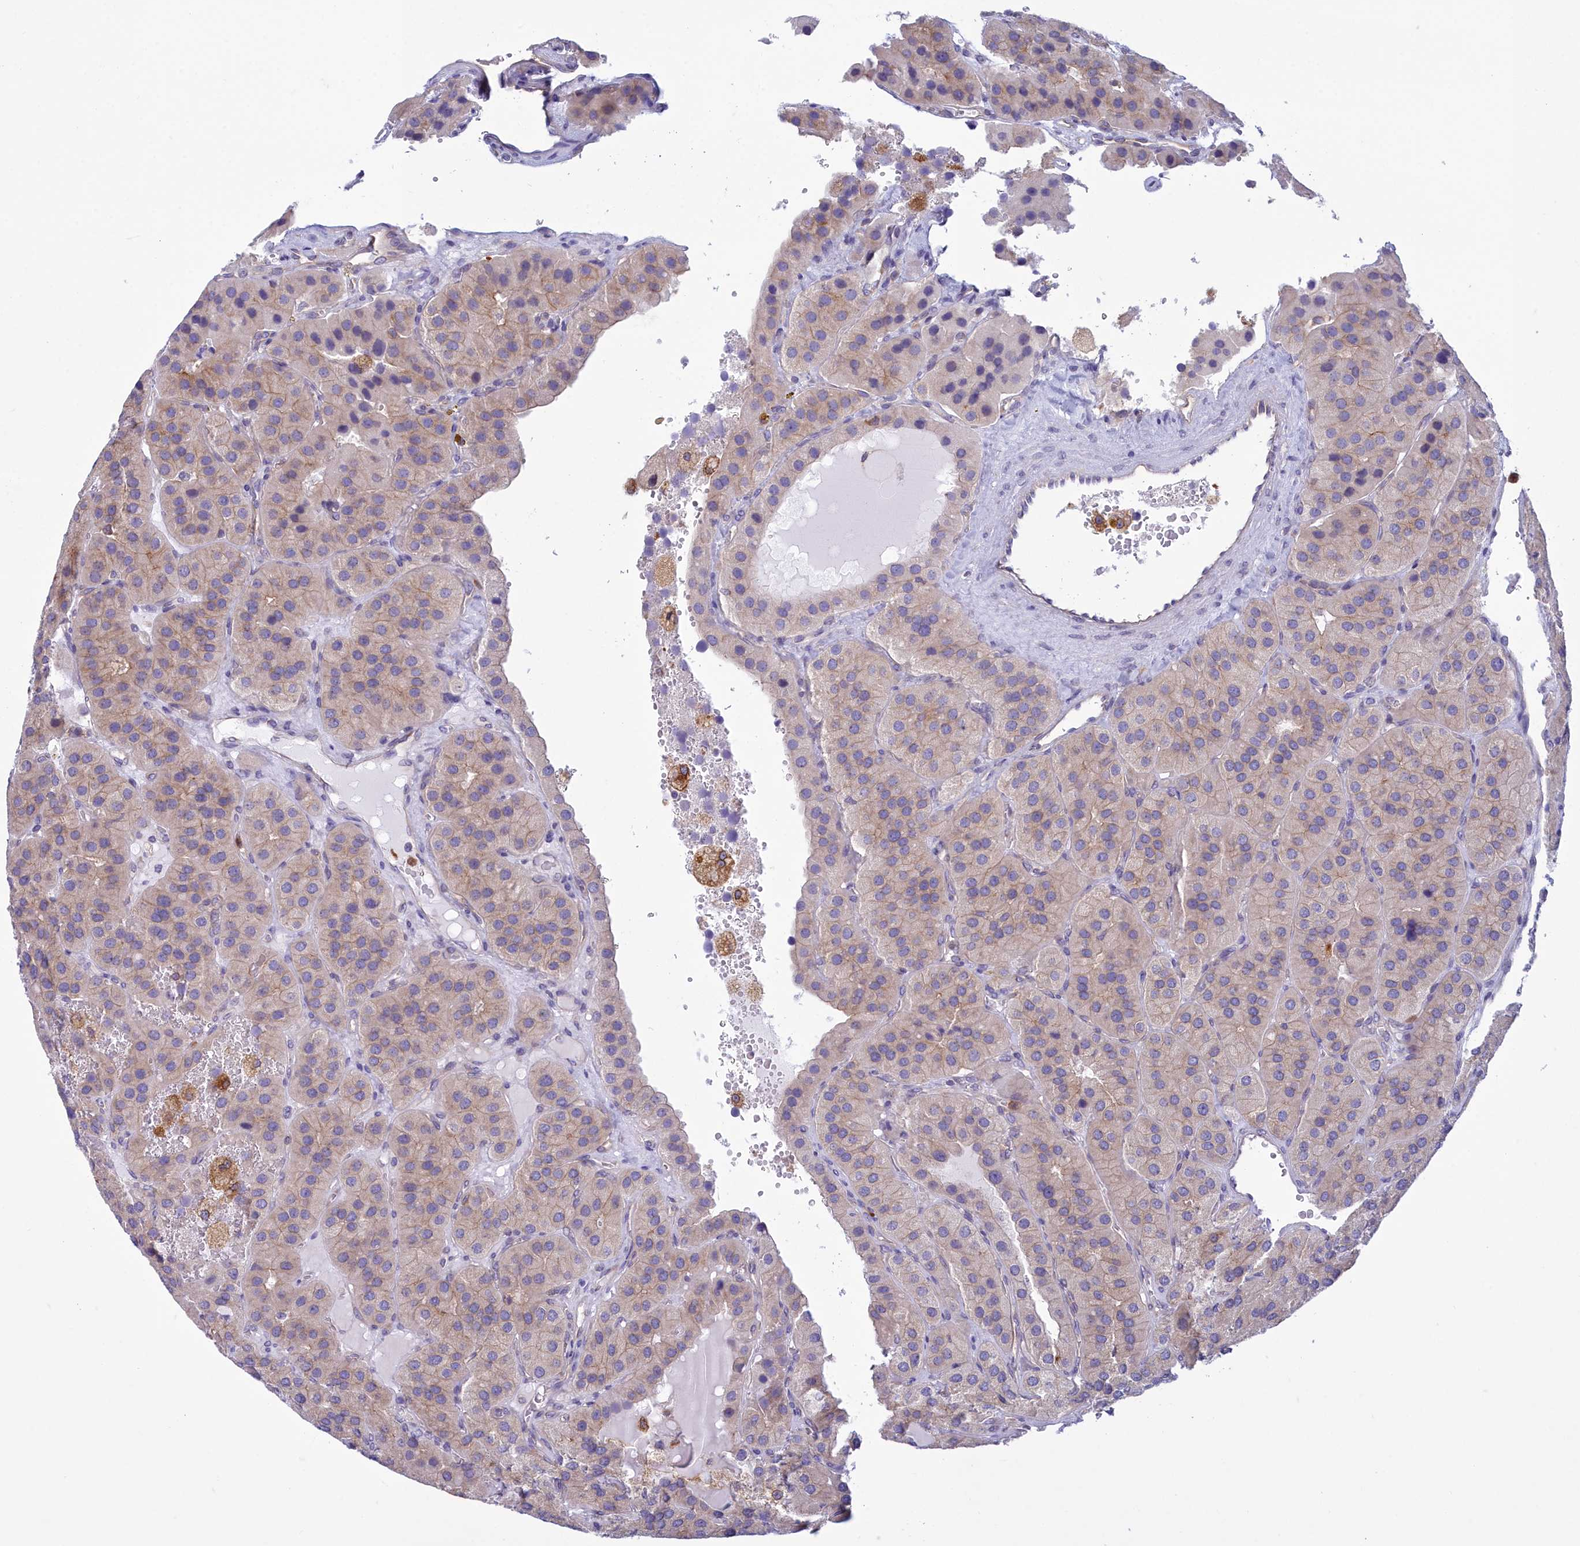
{"staining": {"intensity": "weak", "quantity": ">75%", "location": "cytoplasmic/membranous"}, "tissue": "parathyroid gland", "cell_type": "Glandular cells", "image_type": "normal", "snomed": [{"axis": "morphology", "description": "Normal tissue, NOS"}, {"axis": "morphology", "description": "Adenoma, NOS"}, {"axis": "topography", "description": "Parathyroid gland"}], "caption": "Protein expression analysis of unremarkable parathyroid gland demonstrates weak cytoplasmic/membranous staining in approximately >75% of glandular cells.", "gene": "HM13", "patient": {"sex": "female", "age": 86}}